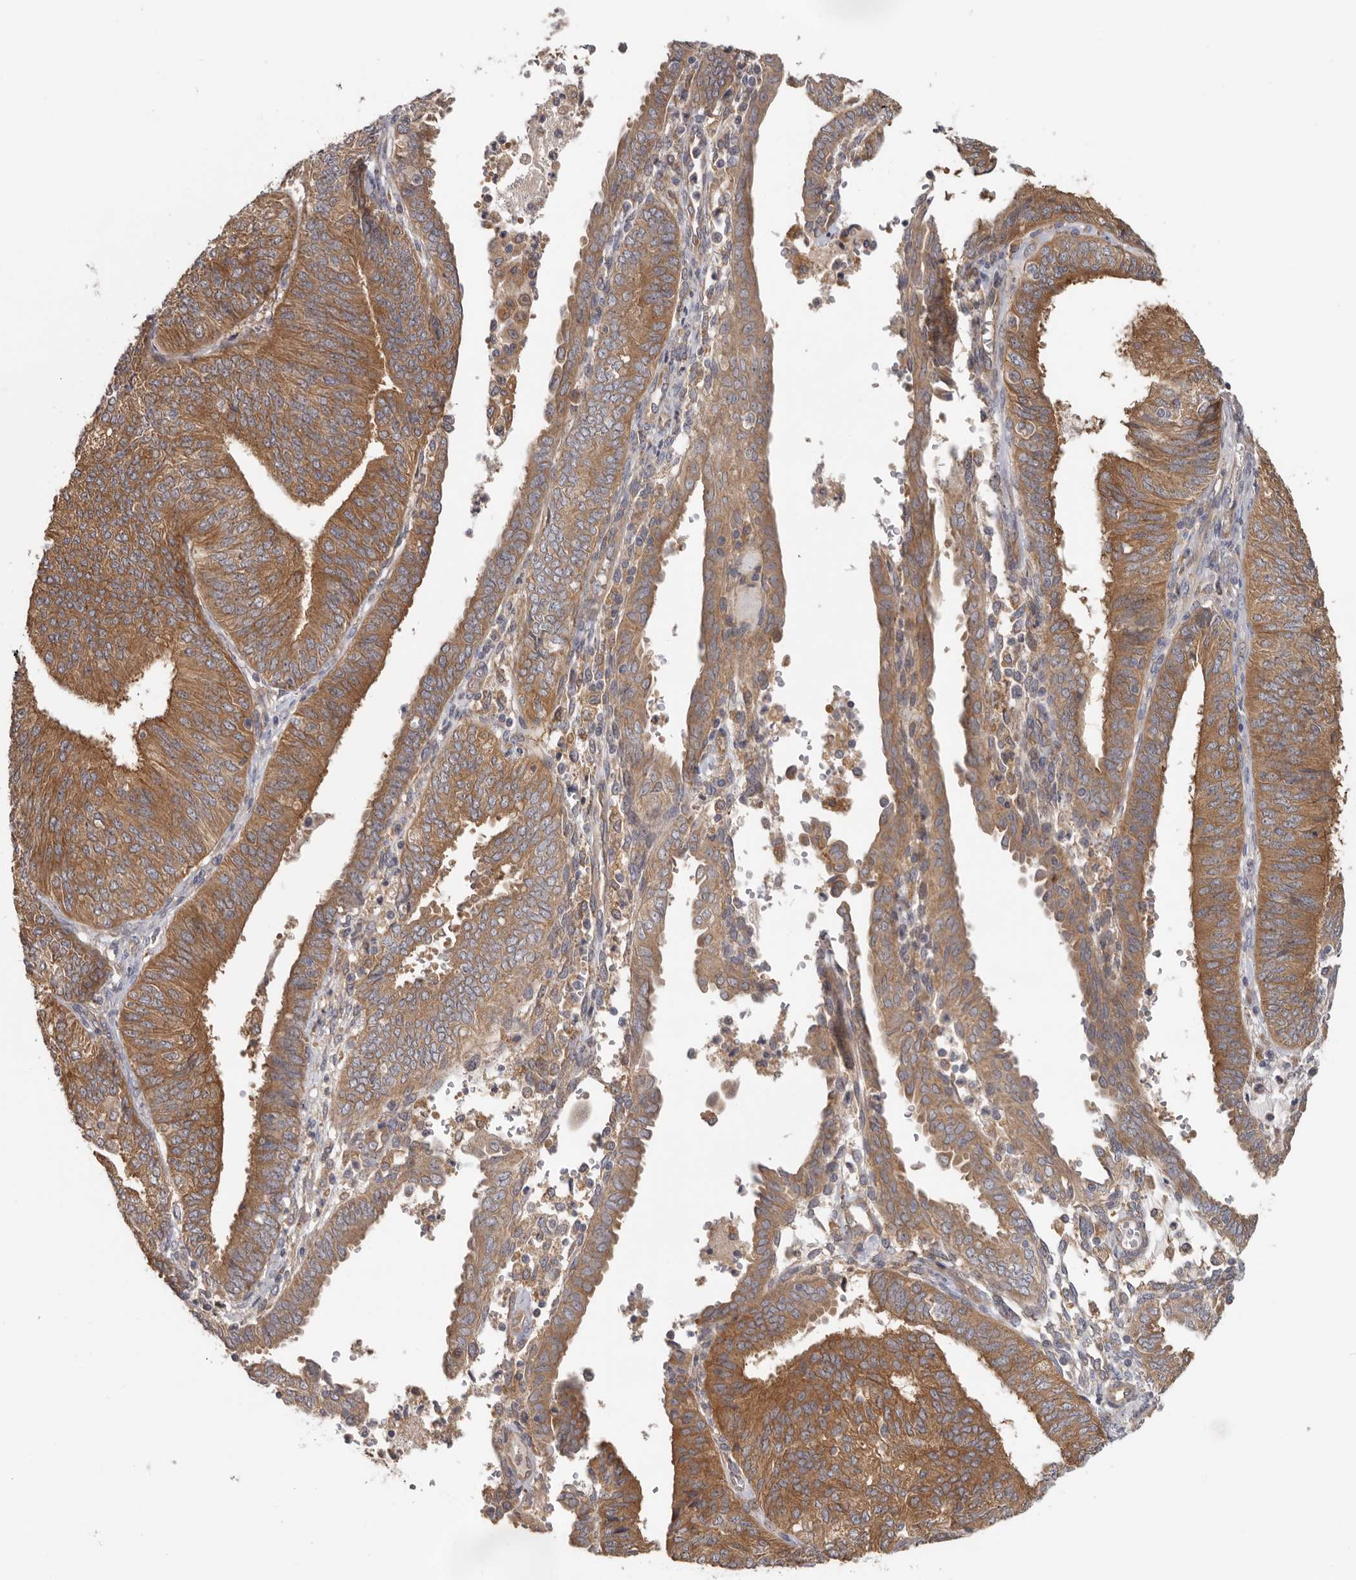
{"staining": {"intensity": "moderate", "quantity": ">75%", "location": "cytoplasmic/membranous"}, "tissue": "endometrial cancer", "cell_type": "Tumor cells", "image_type": "cancer", "snomed": [{"axis": "morphology", "description": "Adenocarcinoma, NOS"}, {"axis": "topography", "description": "Endometrium"}], "caption": "Immunohistochemical staining of endometrial cancer (adenocarcinoma) shows medium levels of moderate cytoplasmic/membranous positivity in about >75% of tumor cells.", "gene": "HINT3", "patient": {"sex": "female", "age": 58}}